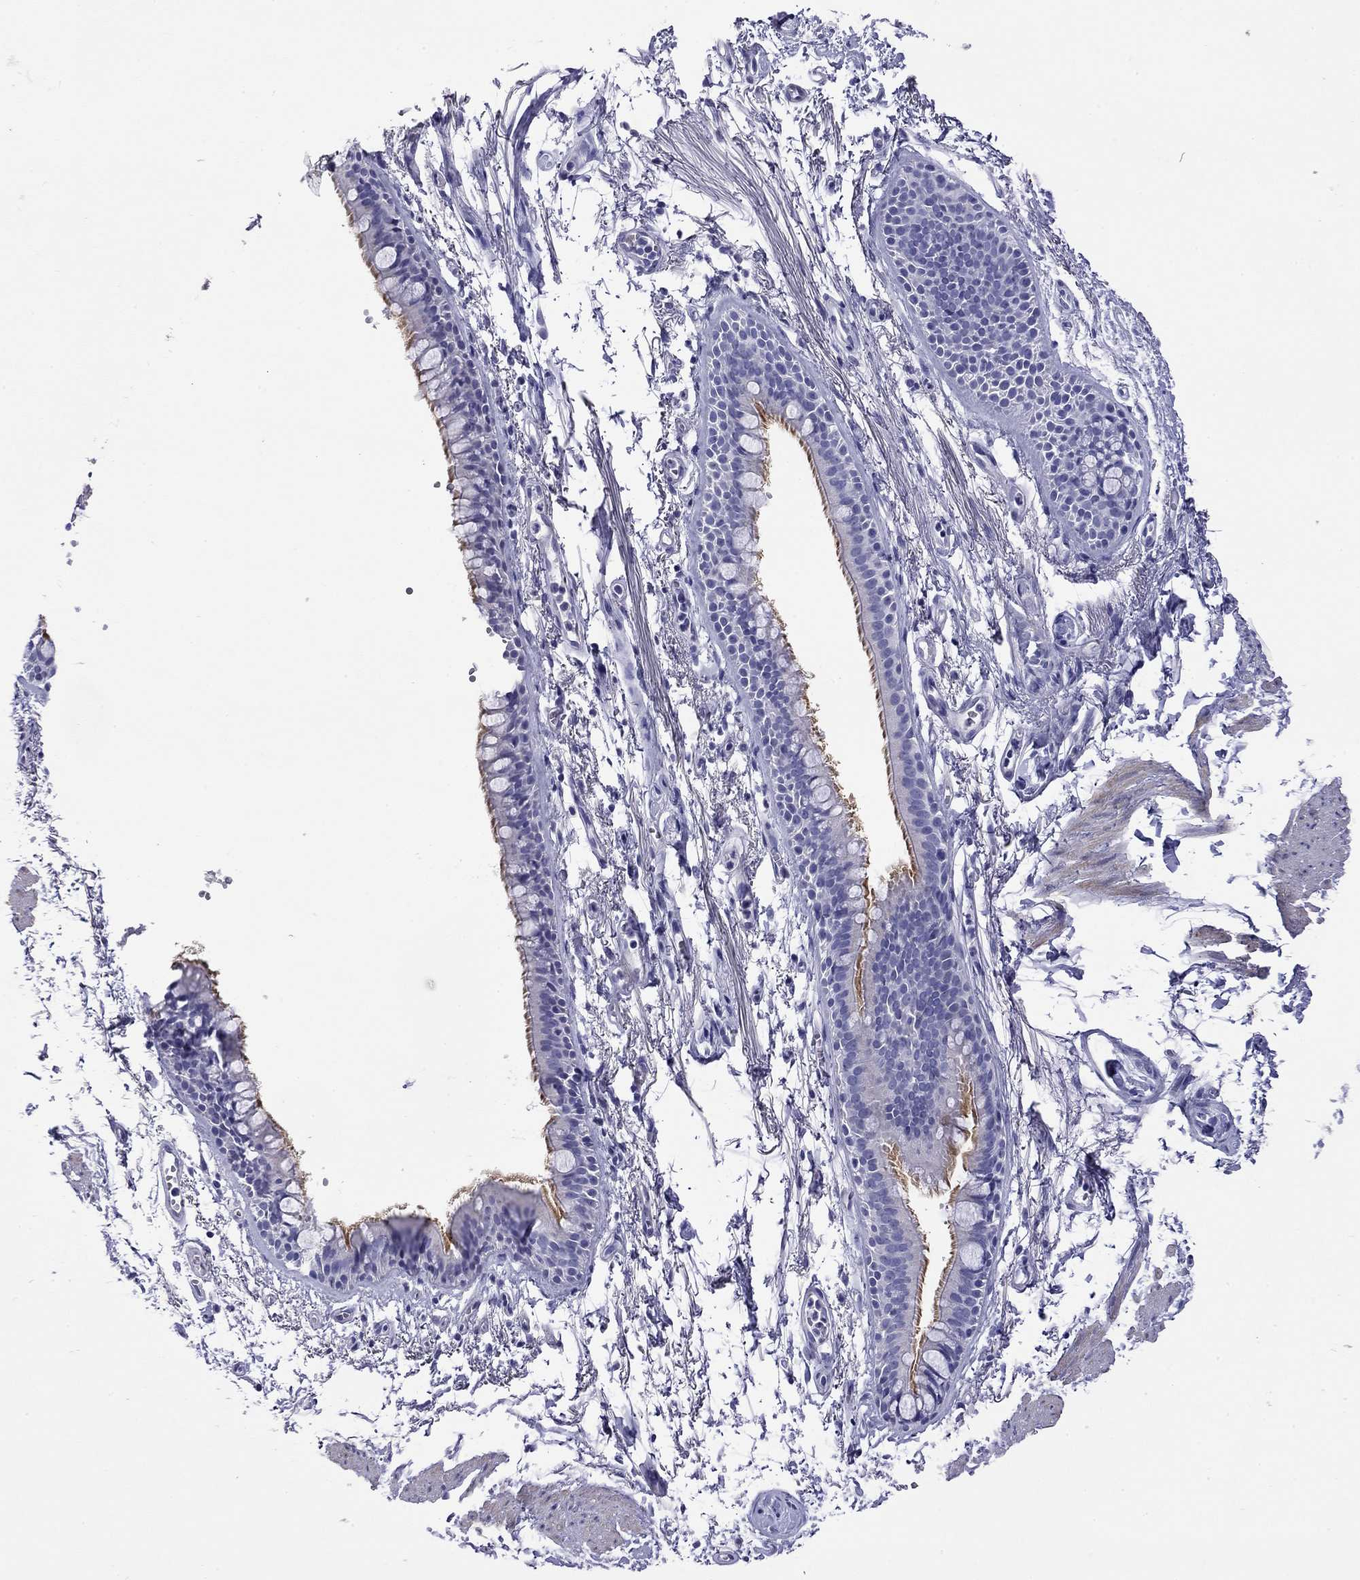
{"staining": {"intensity": "negative", "quantity": "none", "location": "none"}, "tissue": "soft tissue", "cell_type": "Fibroblasts", "image_type": "normal", "snomed": [{"axis": "morphology", "description": "Normal tissue, NOS"}, {"axis": "morphology", "description": "Squamous cell carcinoma, NOS"}, {"axis": "topography", "description": "Cartilage tissue"}, {"axis": "topography", "description": "Lung"}], "caption": "This histopathology image is of benign soft tissue stained with IHC to label a protein in brown with the nuclei are counter-stained blue. There is no expression in fibroblasts.", "gene": "KIAA2012", "patient": {"sex": "male", "age": 66}}